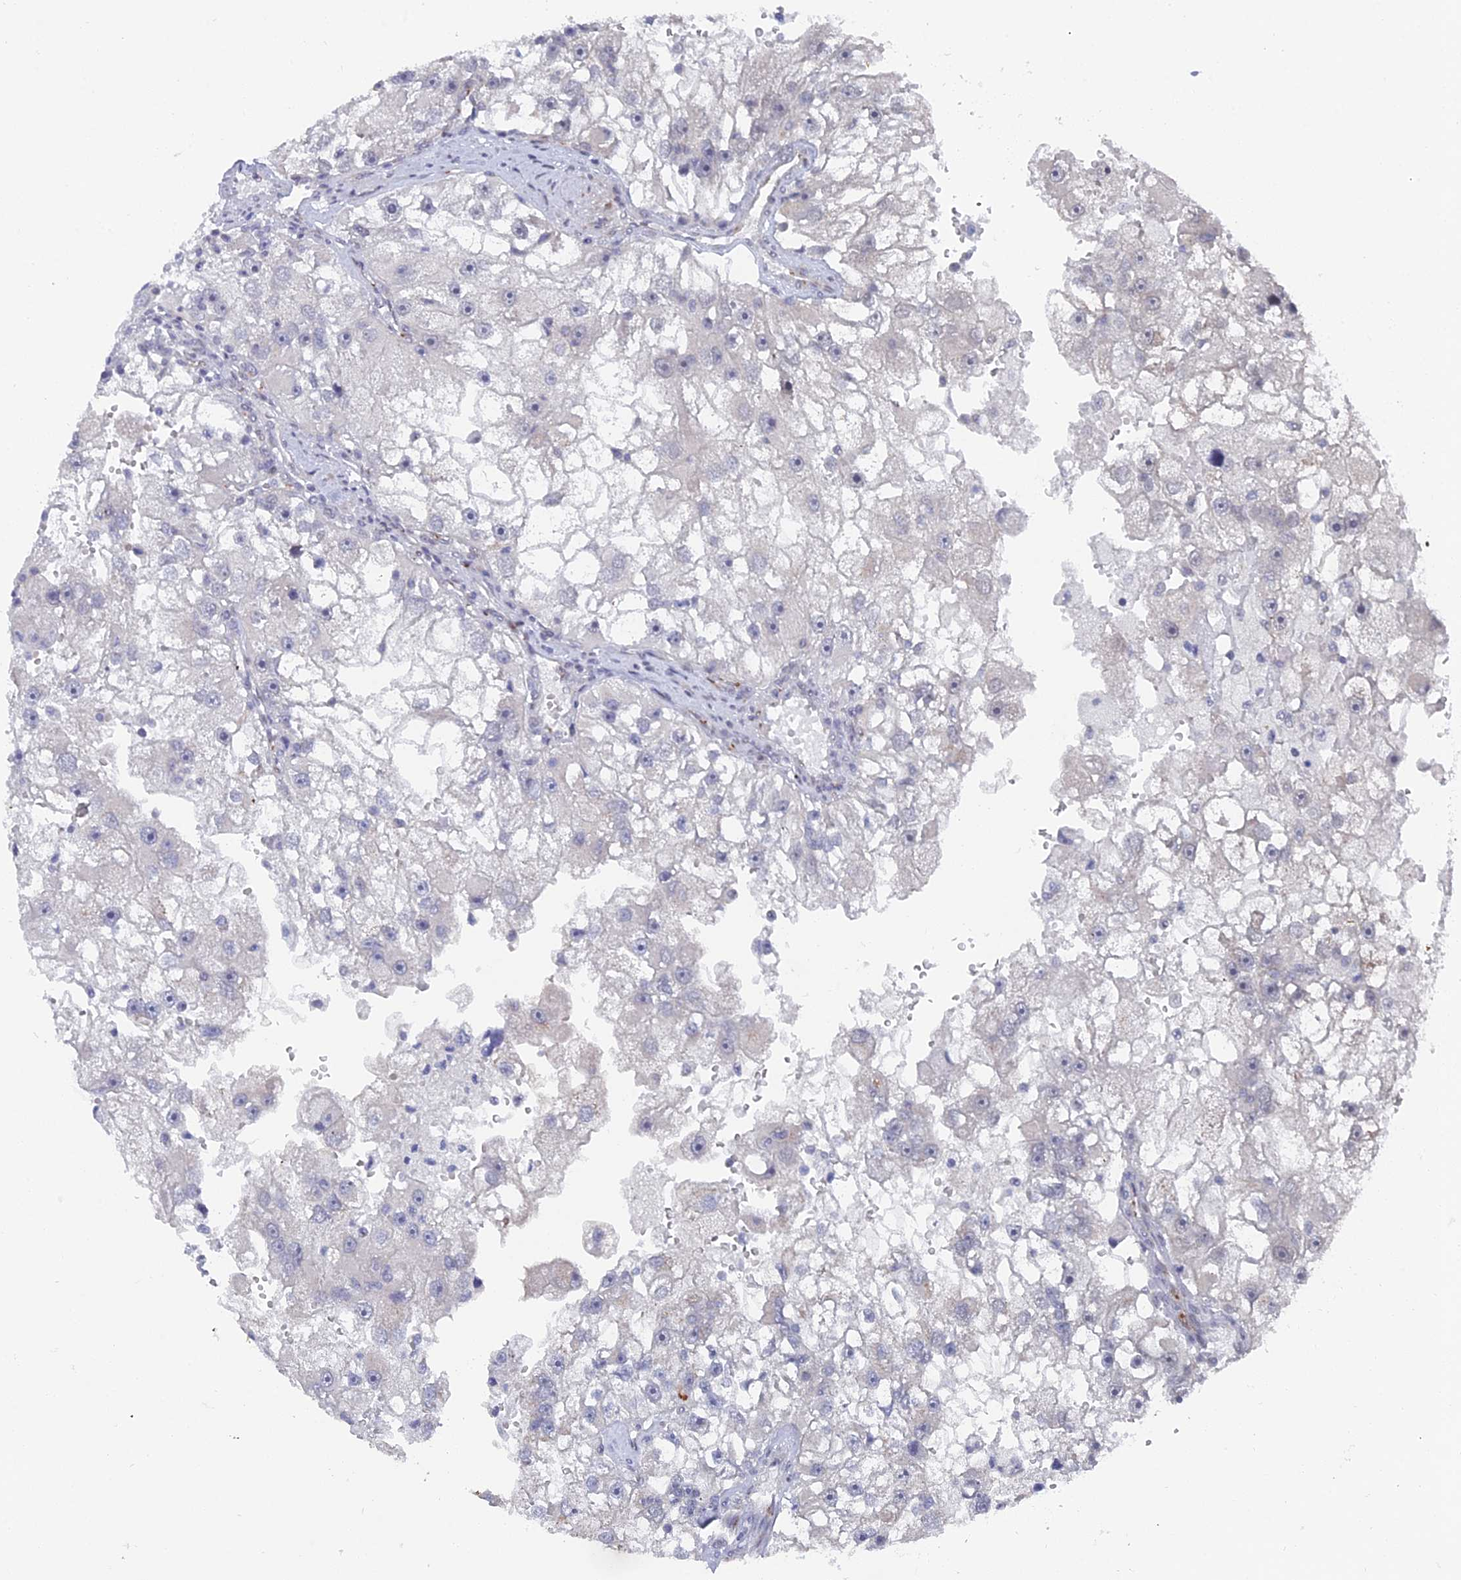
{"staining": {"intensity": "negative", "quantity": "none", "location": "none"}, "tissue": "renal cancer", "cell_type": "Tumor cells", "image_type": "cancer", "snomed": [{"axis": "morphology", "description": "Adenocarcinoma, NOS"}, {"axis": "topography", "description": "Kidney"}], "caption": "Immunohistochemistry (IHC) of renal adenocarcinoma demonstrates no positivity in tumor cells. Brightfield microscopy of immunohistochemistry (IHC) stained with DAB (brown) and hematoxylin (blue), captured at high magnification.", "gene": "FHIP2A", "patient": {"sex": "male", "age": 63}}